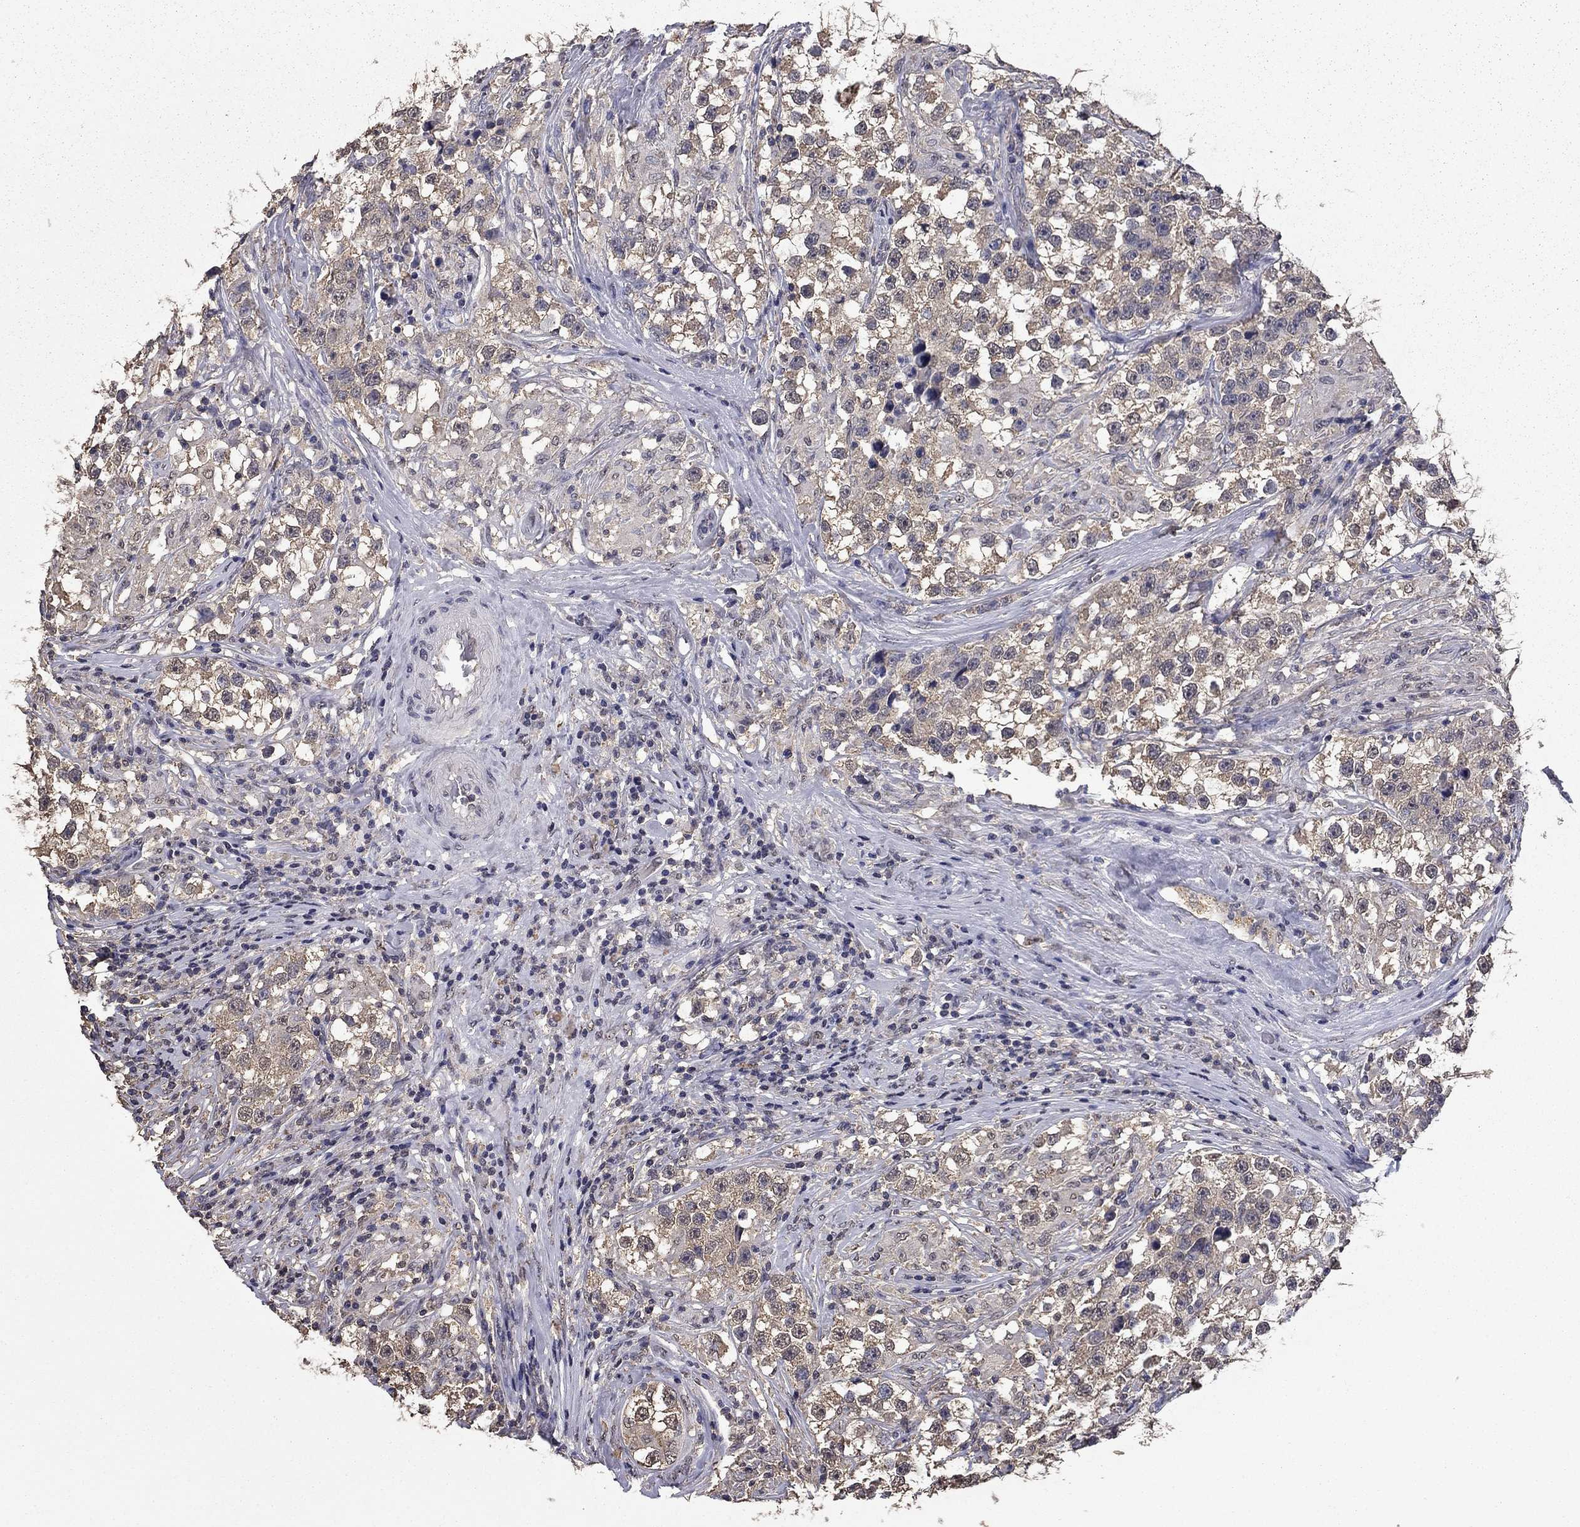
{"staining": {"intensity": "negative", "quantity": "none", "location": "none"}, "tissue": "testis cancer", "cell_type": "Tumor cells", "image_type": "cancer", "snomed": [{"axis": "morphology", "description": "Seminoma, NOS"}, {"axis": "topography", "description": "Testis"}], "caption": "Testis cancer (seminoma) stained for a protein using IHC displays no positivity tumor cells.", "gene": "MFAP3L", "patient": {"sex": "male", "age": 46}}